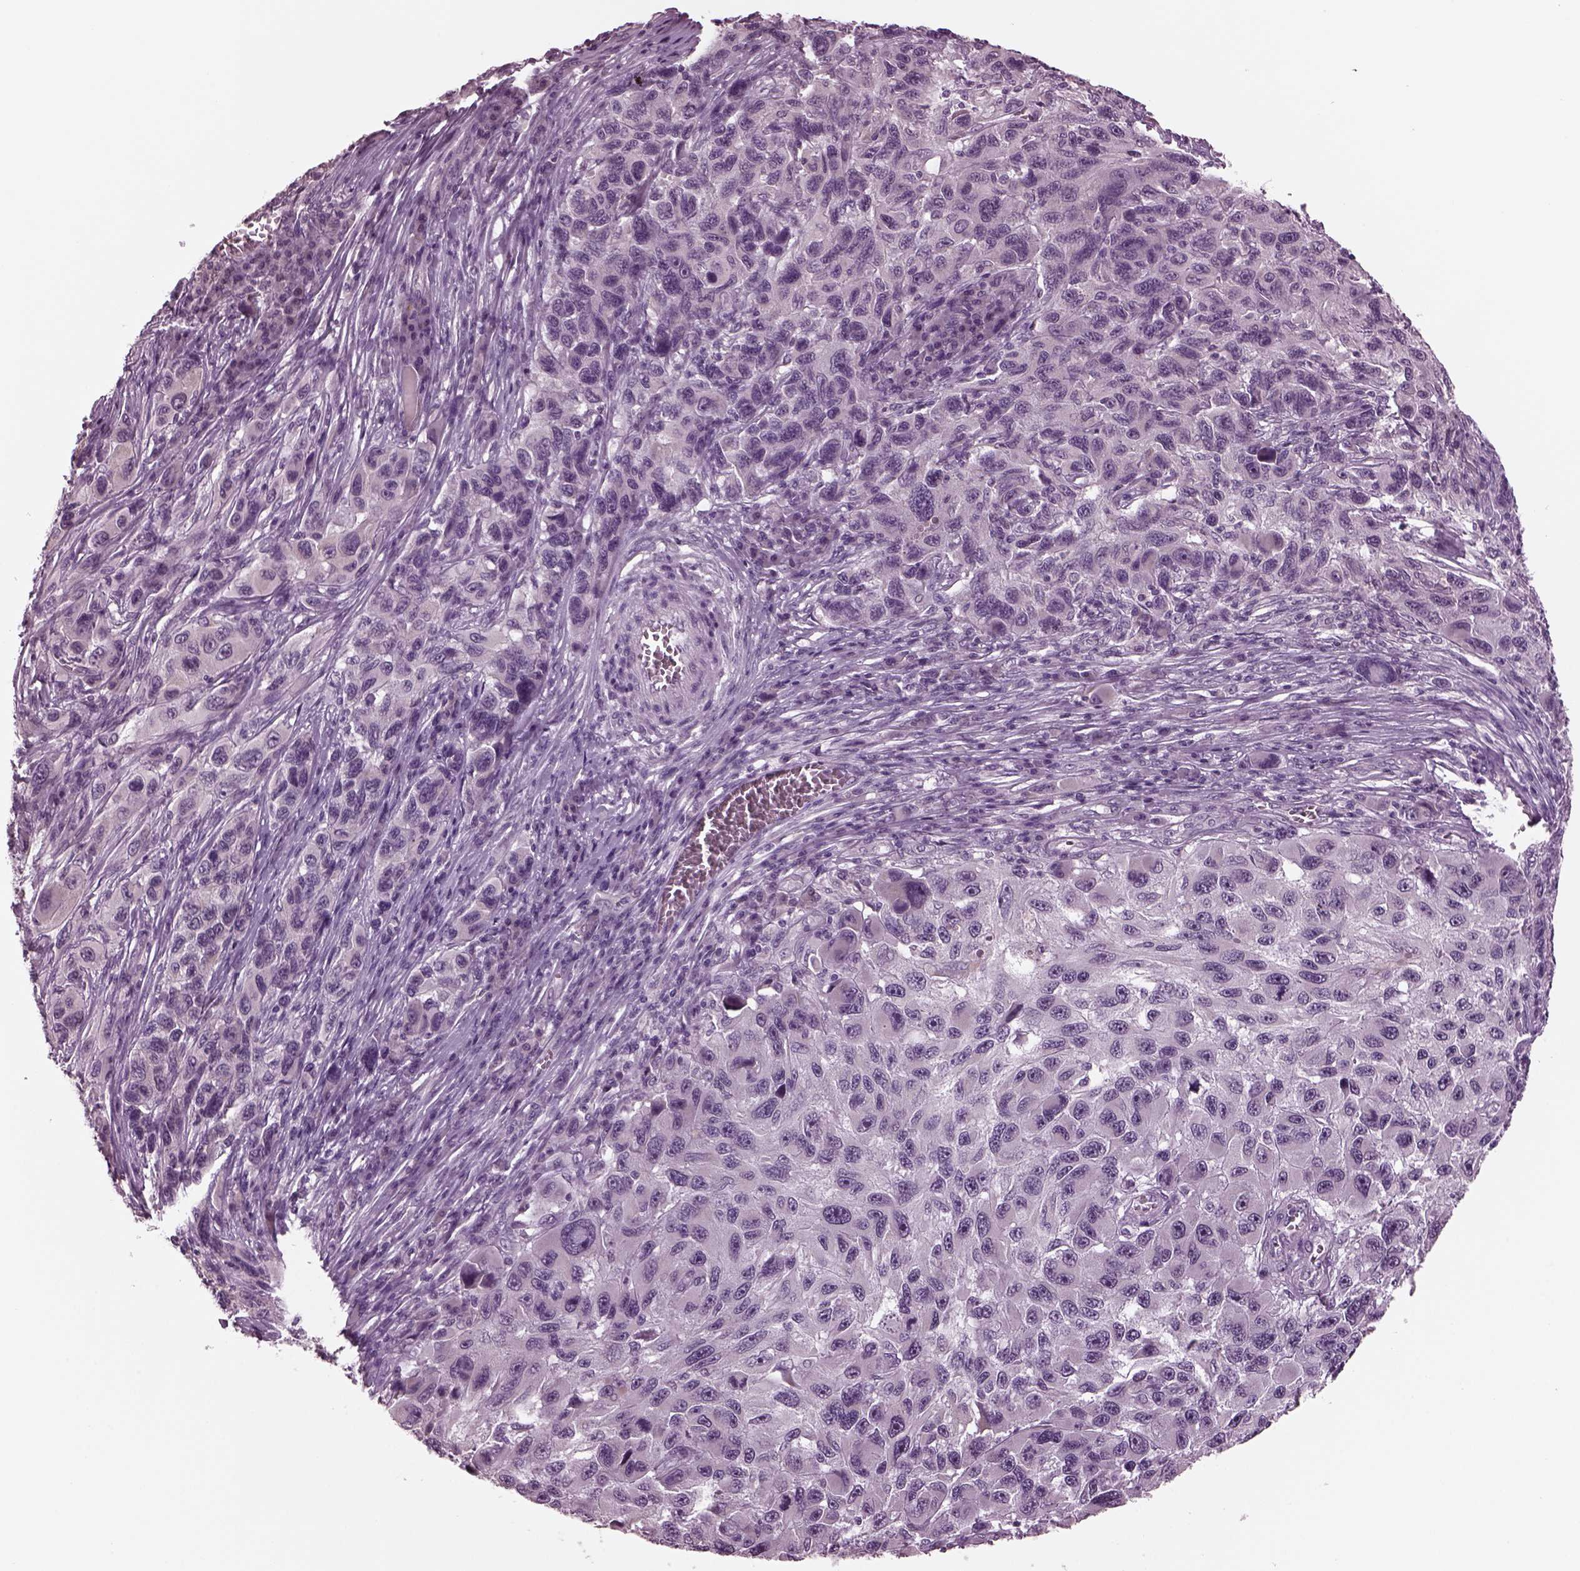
{"staining": {"intensity": "negative", "quantity": "none", "location": "none"}, "tissue": "melanoma", "cell_type": "Tumor cells", "image_type": "cancer", "snomed": [{"axis": "morphology", "description": "Malignant melanoma, NOS"}, {"axis": "topography", "description": "Skin"}], "caption": "IHC of melanoma shows no expression in tumor cells.", "gene": "CLCN4", "patient": {"sex": "male", "age": 53}}